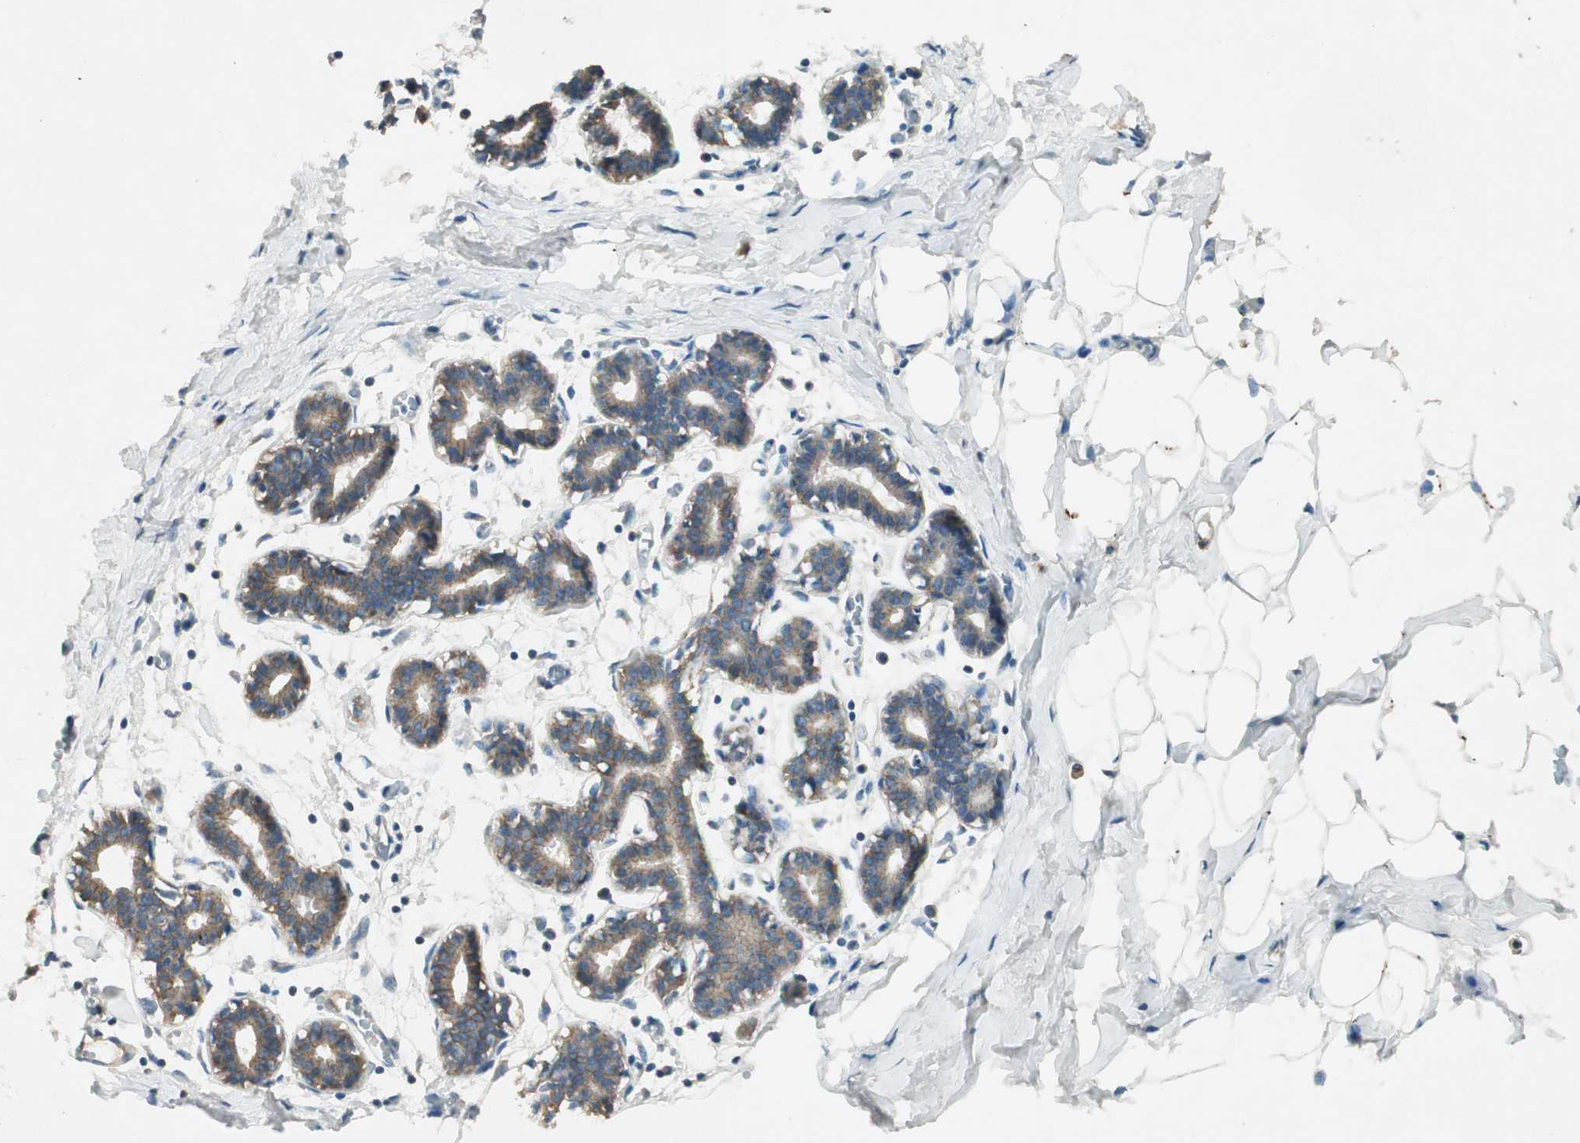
{"staining": {"intensity": "negative", "quantity": "none", "location": "none"}, "tissue": "breast", "cell_type": "Adipocytes", "image_type": "normal", "snomed": [{"axis": "morphology", "description": "Normal tissue, NOS"}, {"axis": "topography", "description": "Breast"}], "caption": "Immunohistochemistry (IHC) of unremarkable breast reveals no positivity in adipocytes.", "gene": "NKAIN1", "patient": {"sex": "female", "age": 27}}